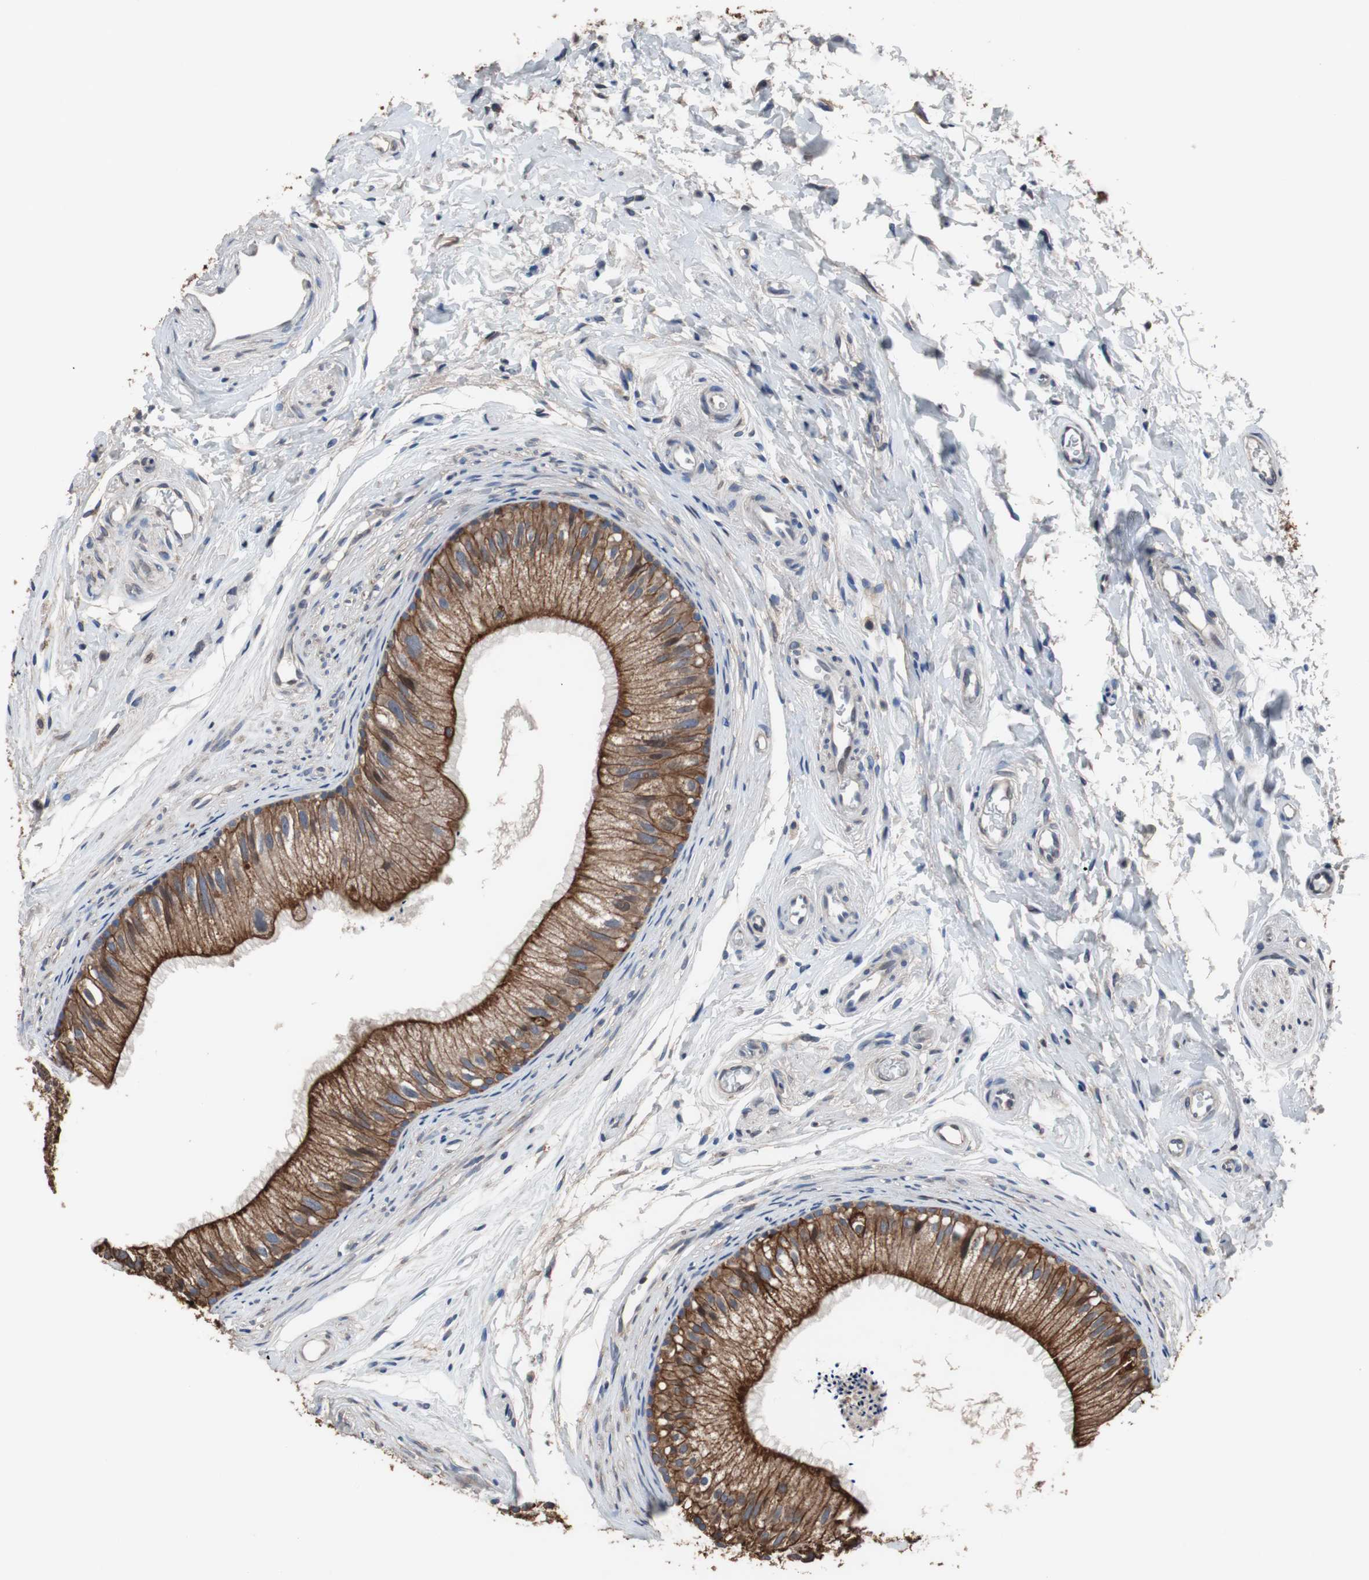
{"staining": {"intensity": "strong", "quantity": ">75%", "location": "cytoplasmic/membranous"}, "tissue": "epididymis", "cell_type": "Glandular cells", "image_type": "normal", "snomed": [{"axis": "morphology", "description": "Normal tissue, NOS"}, {"axis": "topography", "description": "Epididymis"}], "caption": "Protein staining of unremarkable epididymis shows strong cytoplasmic/membranous expression in about >75% of glandular cells.", "gene": "USP10", "patient": {"sex": "male", "age": 56}}